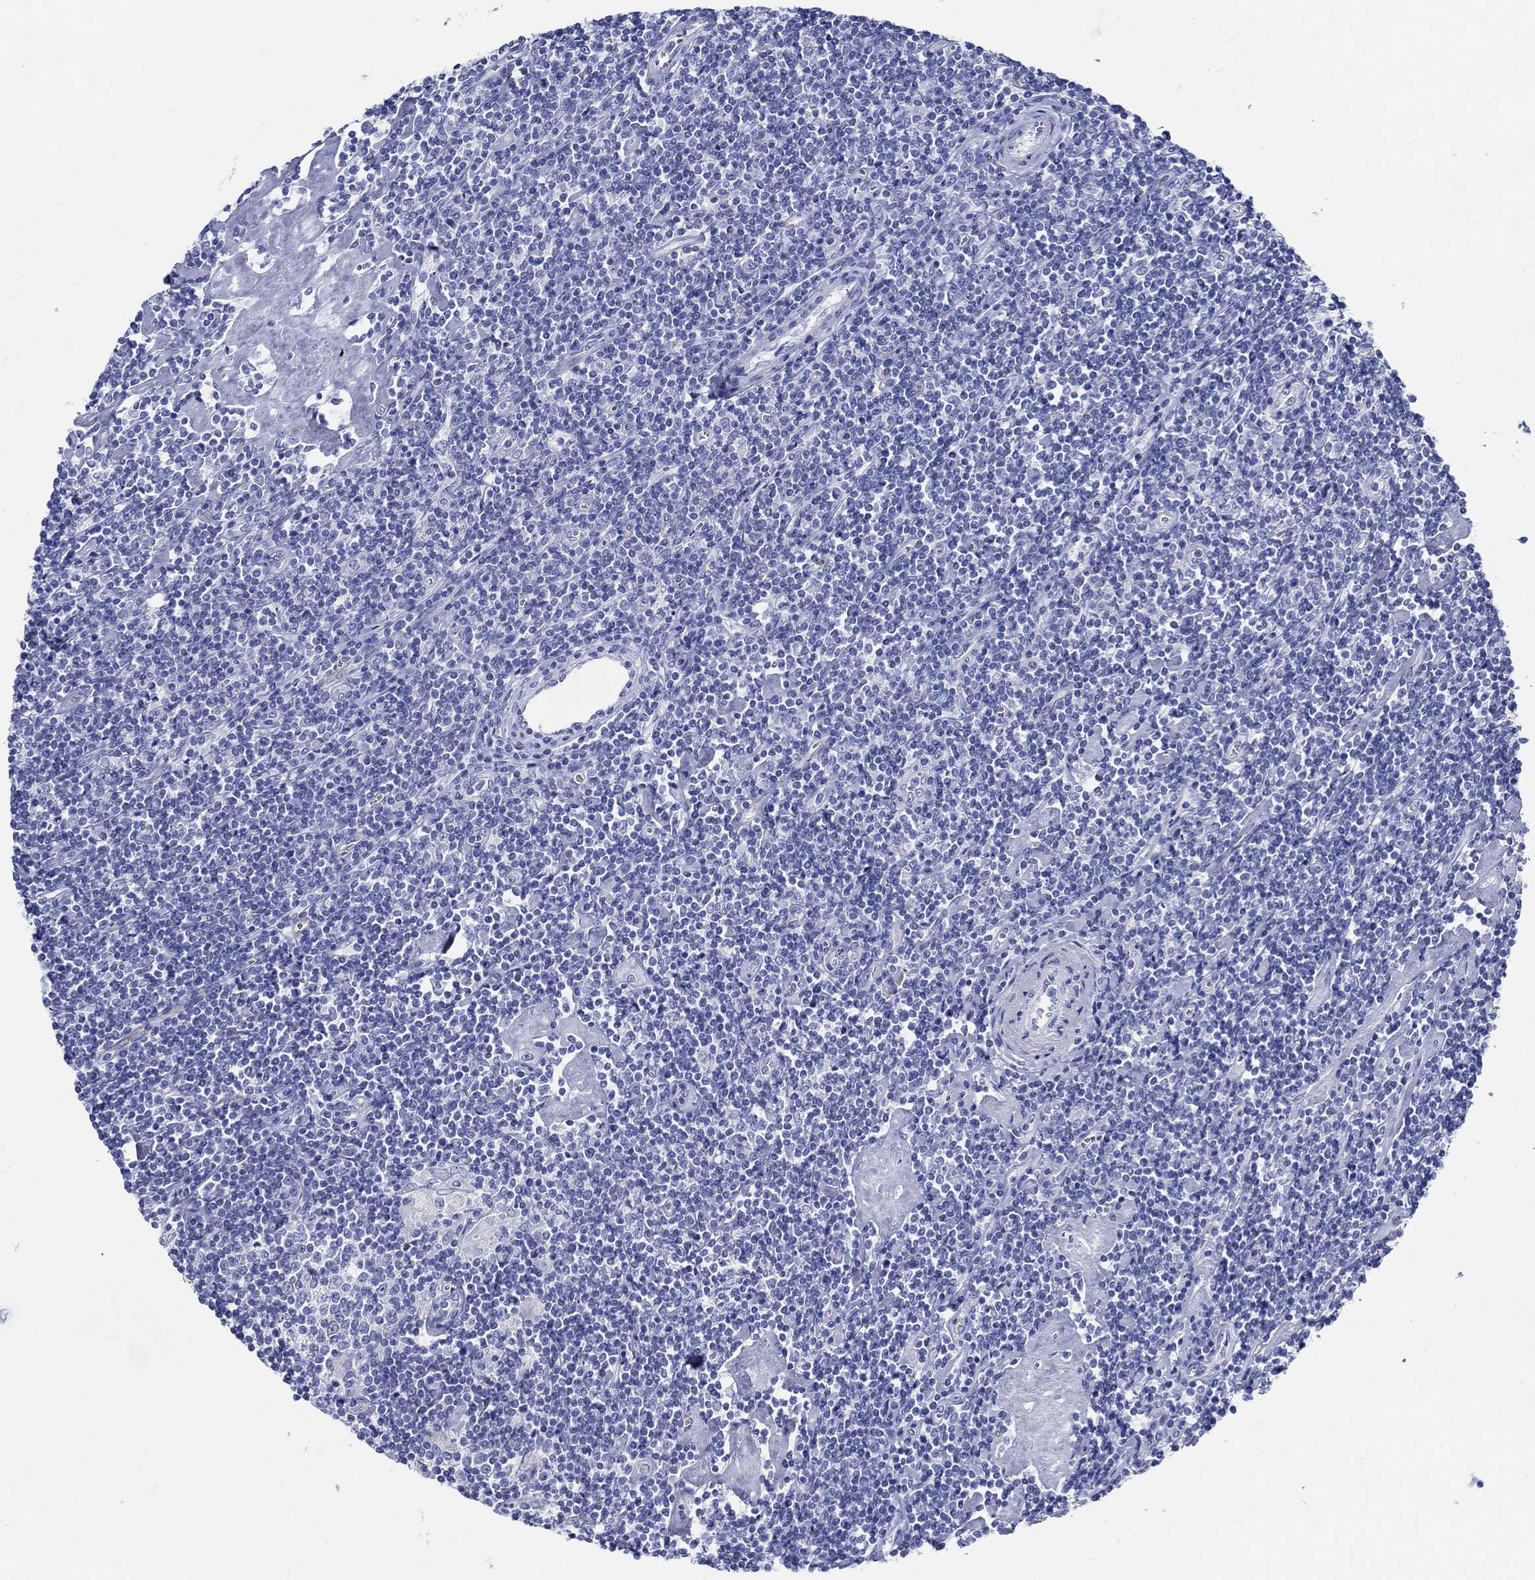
{"staining": {"intensity": "negative", "quantity": "none", "location": "none"}, "tissue": "lymphoma", "cell_type": "Tumor cells", "image_type": "cancer", "snomed": [{"axis": "morphology", "description": "Hodgkin's disease, NOS"}, {"axis": "topography", "description": "Lymph node"}], "caption": "The micrograph shows no significant staining in tumor cells of Hodgkin's disease. (DAB (3,3'-diaminobenzidine) IHC, high magnification).", "gene": "RD3L", "patient": {"sex": "male", "age": 40}}